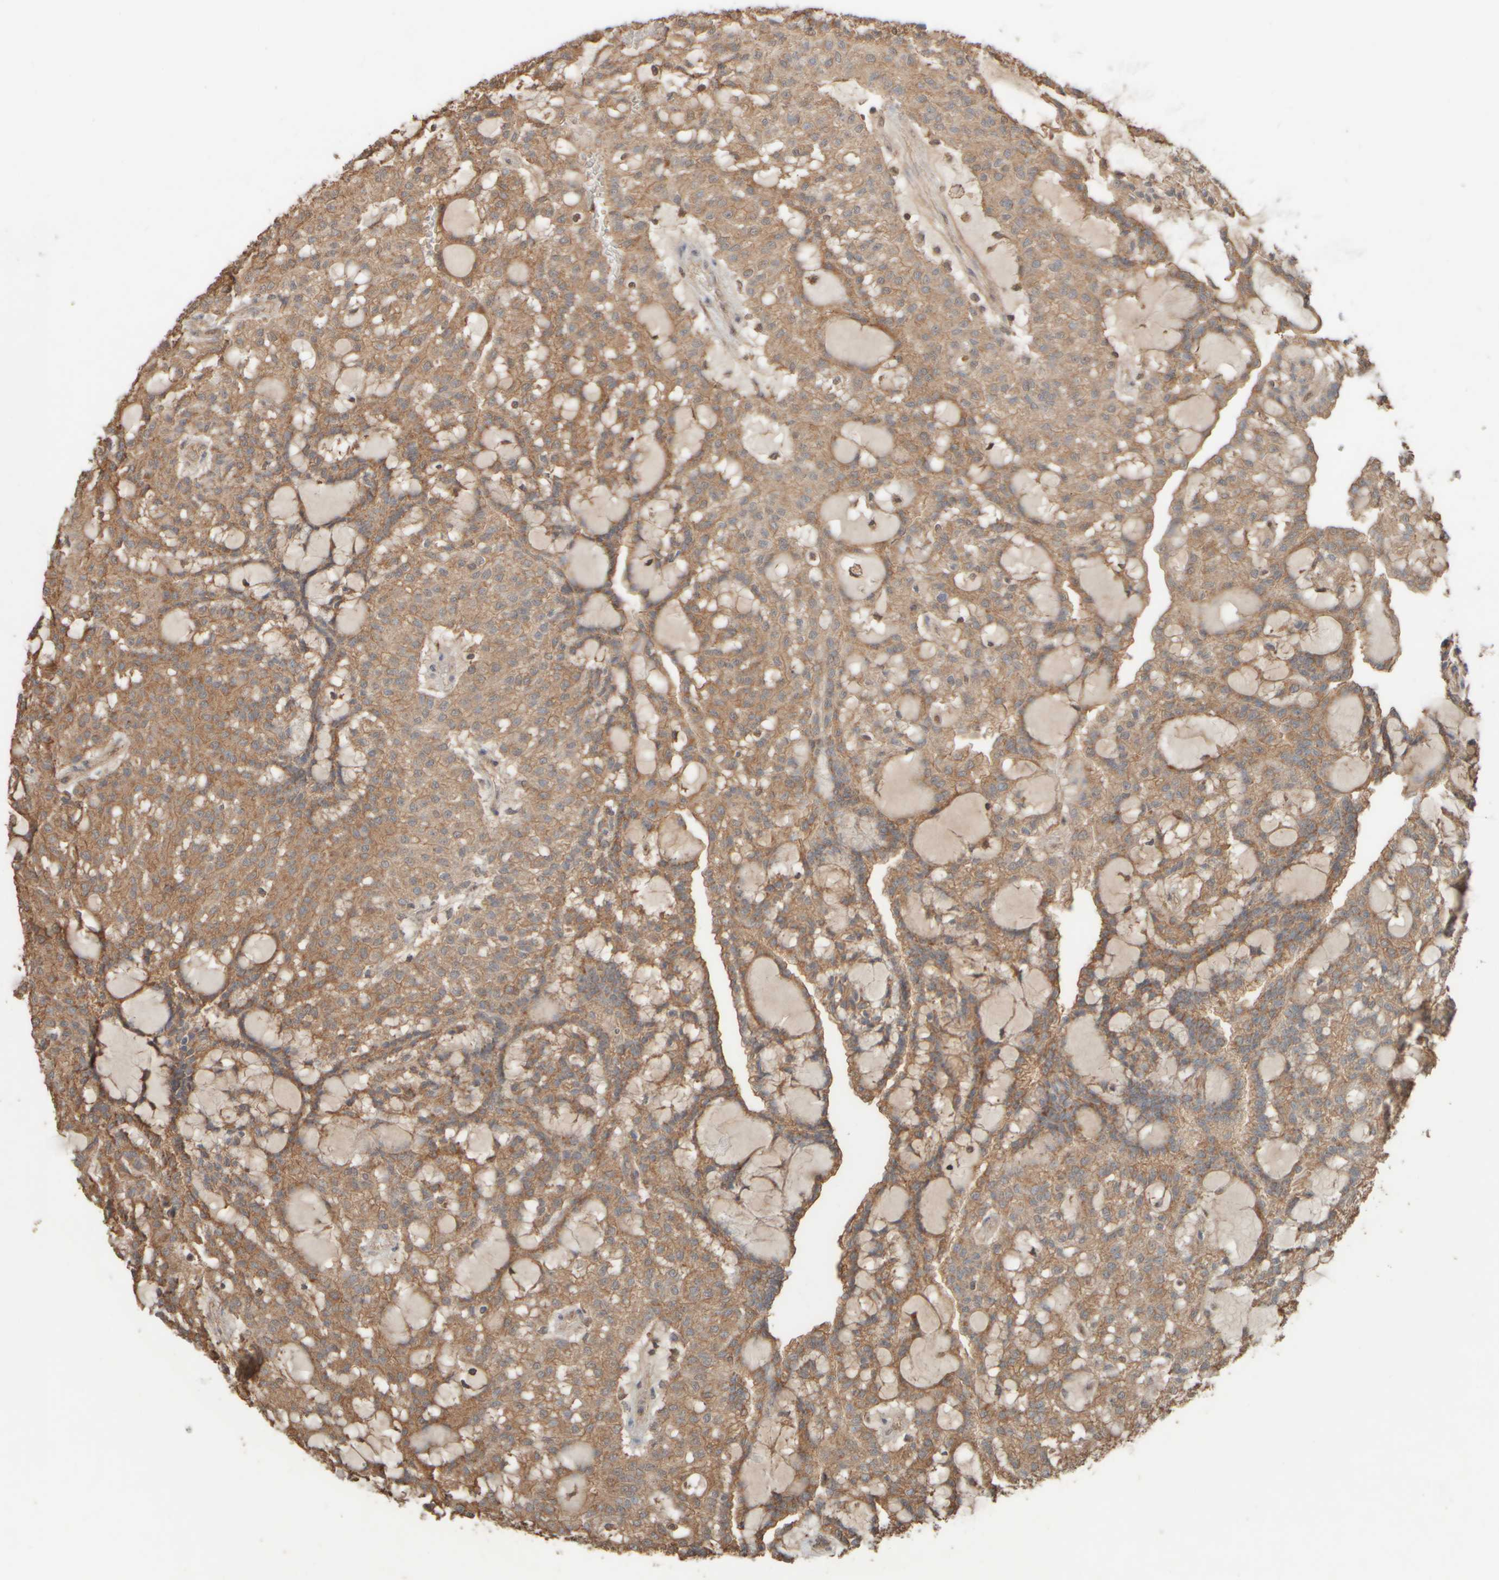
{"staining": {"intensity": "moderate", "quantity": ">75%", "location": "cytoplasmic/membranous"}, "tissue": "renal cancer", "cell_type": "Tumor cells", "image_type": "cancer", "snomed": [{"axis": "morphology", "description": "Adenocarcinoma, NOS"}, {"axis": "topography", "description": "Kidney"}], "caption": "The image exhibits staining of adenocarcinoma (renal), revealing moderate cytoplasmic/membranous protein staining (brown color) within tumor cells.", "gene": "EIF2B3", "patient": {"sex": "male", "age": 63}}